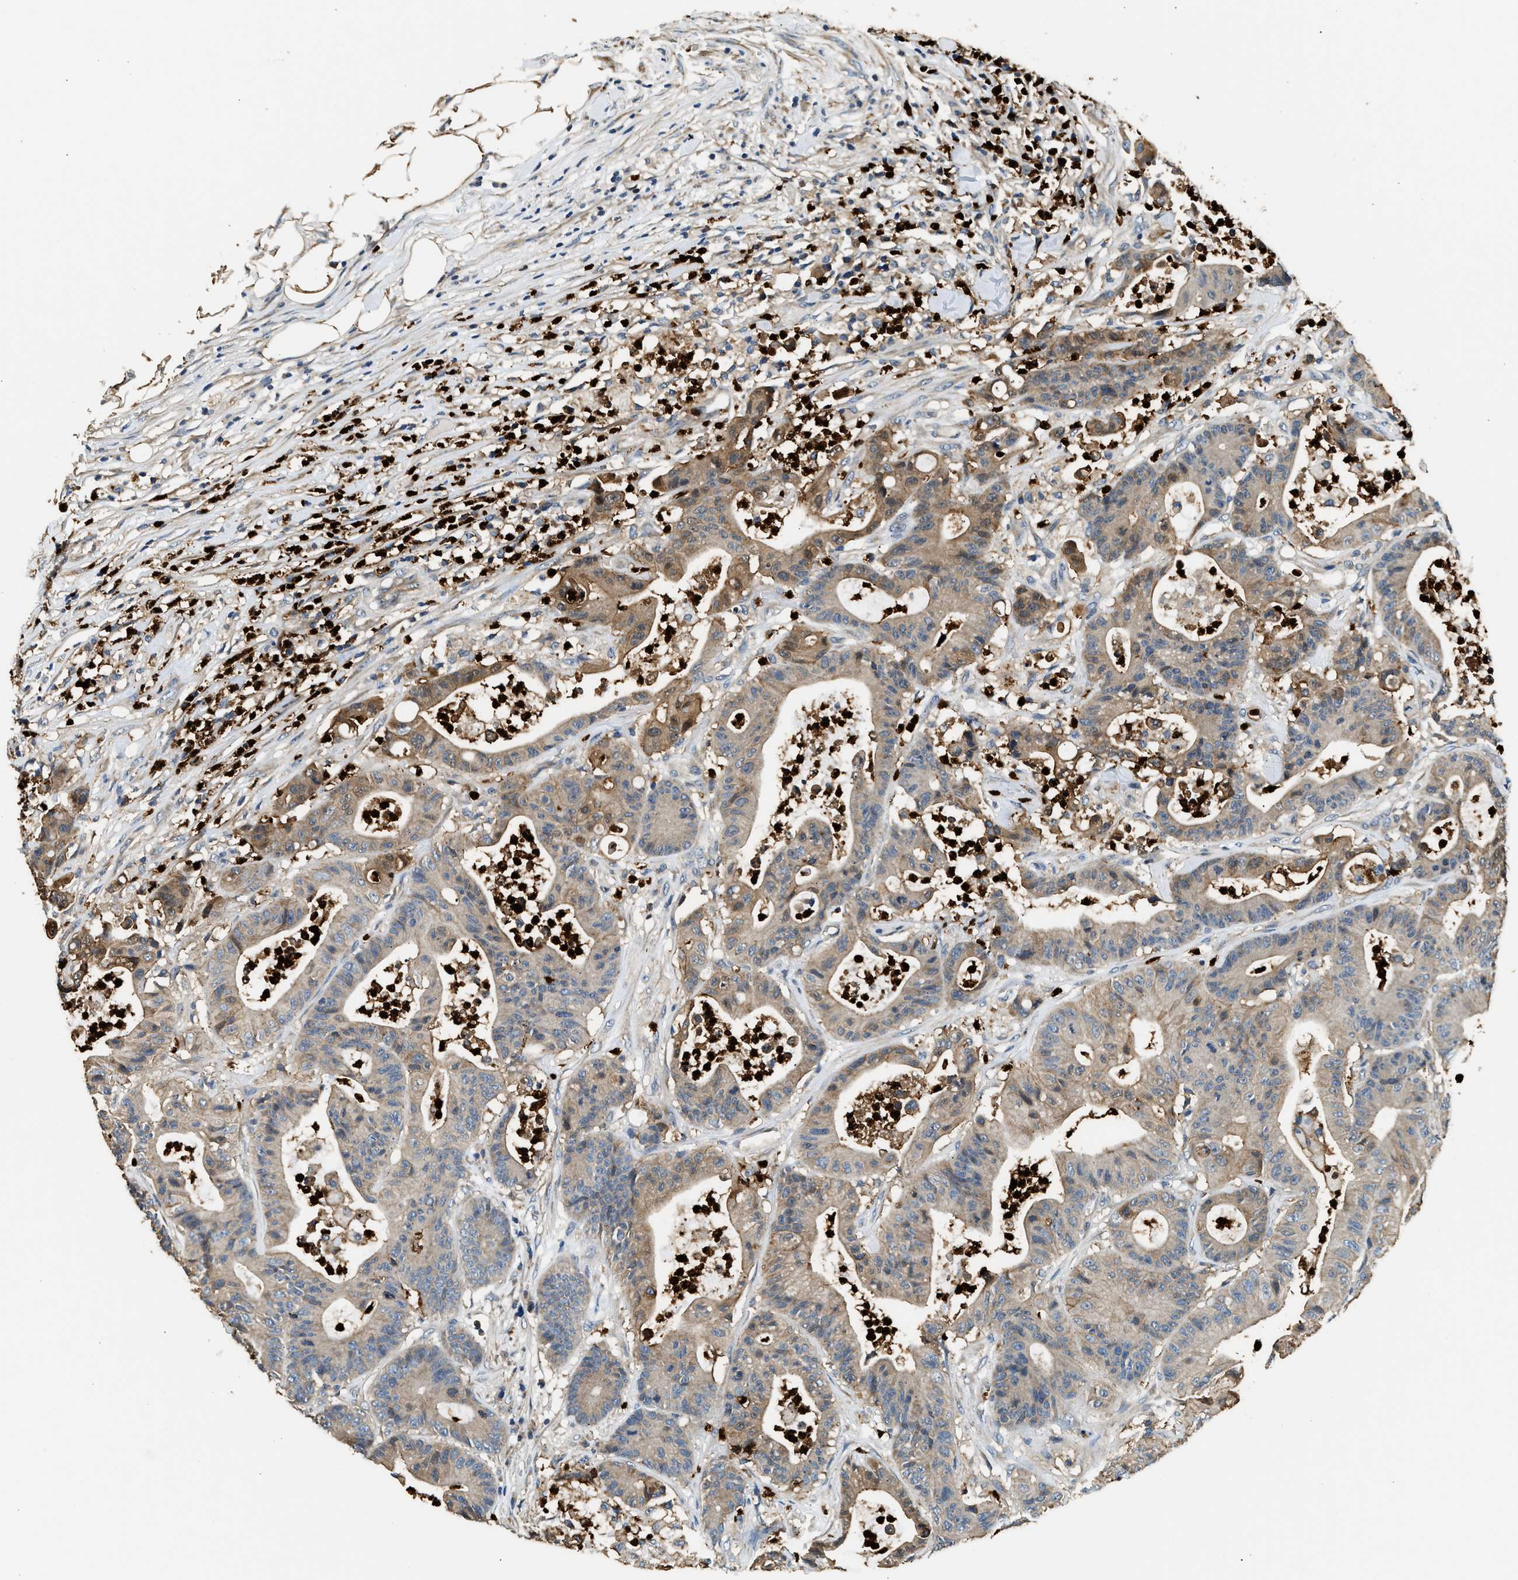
{"staining": {"intensity": "moderate", "quantity": "25%-75%", "location": "cytoplasmic/membranous"}, "tissue": "colorectal cancer", "cell_type": "Tumor cells", "image_type": "cancer", "snomed": [{"axis": "morphology", "description": "Adenocarcinoma, NOS"}, {"axis": "topography", "description": "Colon"}], "caption": "DAB immunohistochemical staining of colorectal cancer exhibits moderate cytoplasmic/membranous protein staining in about 25%-75% of tumor cells.", "gene": "ANXA3", "patient": {"sex": "female", "age": 84}}